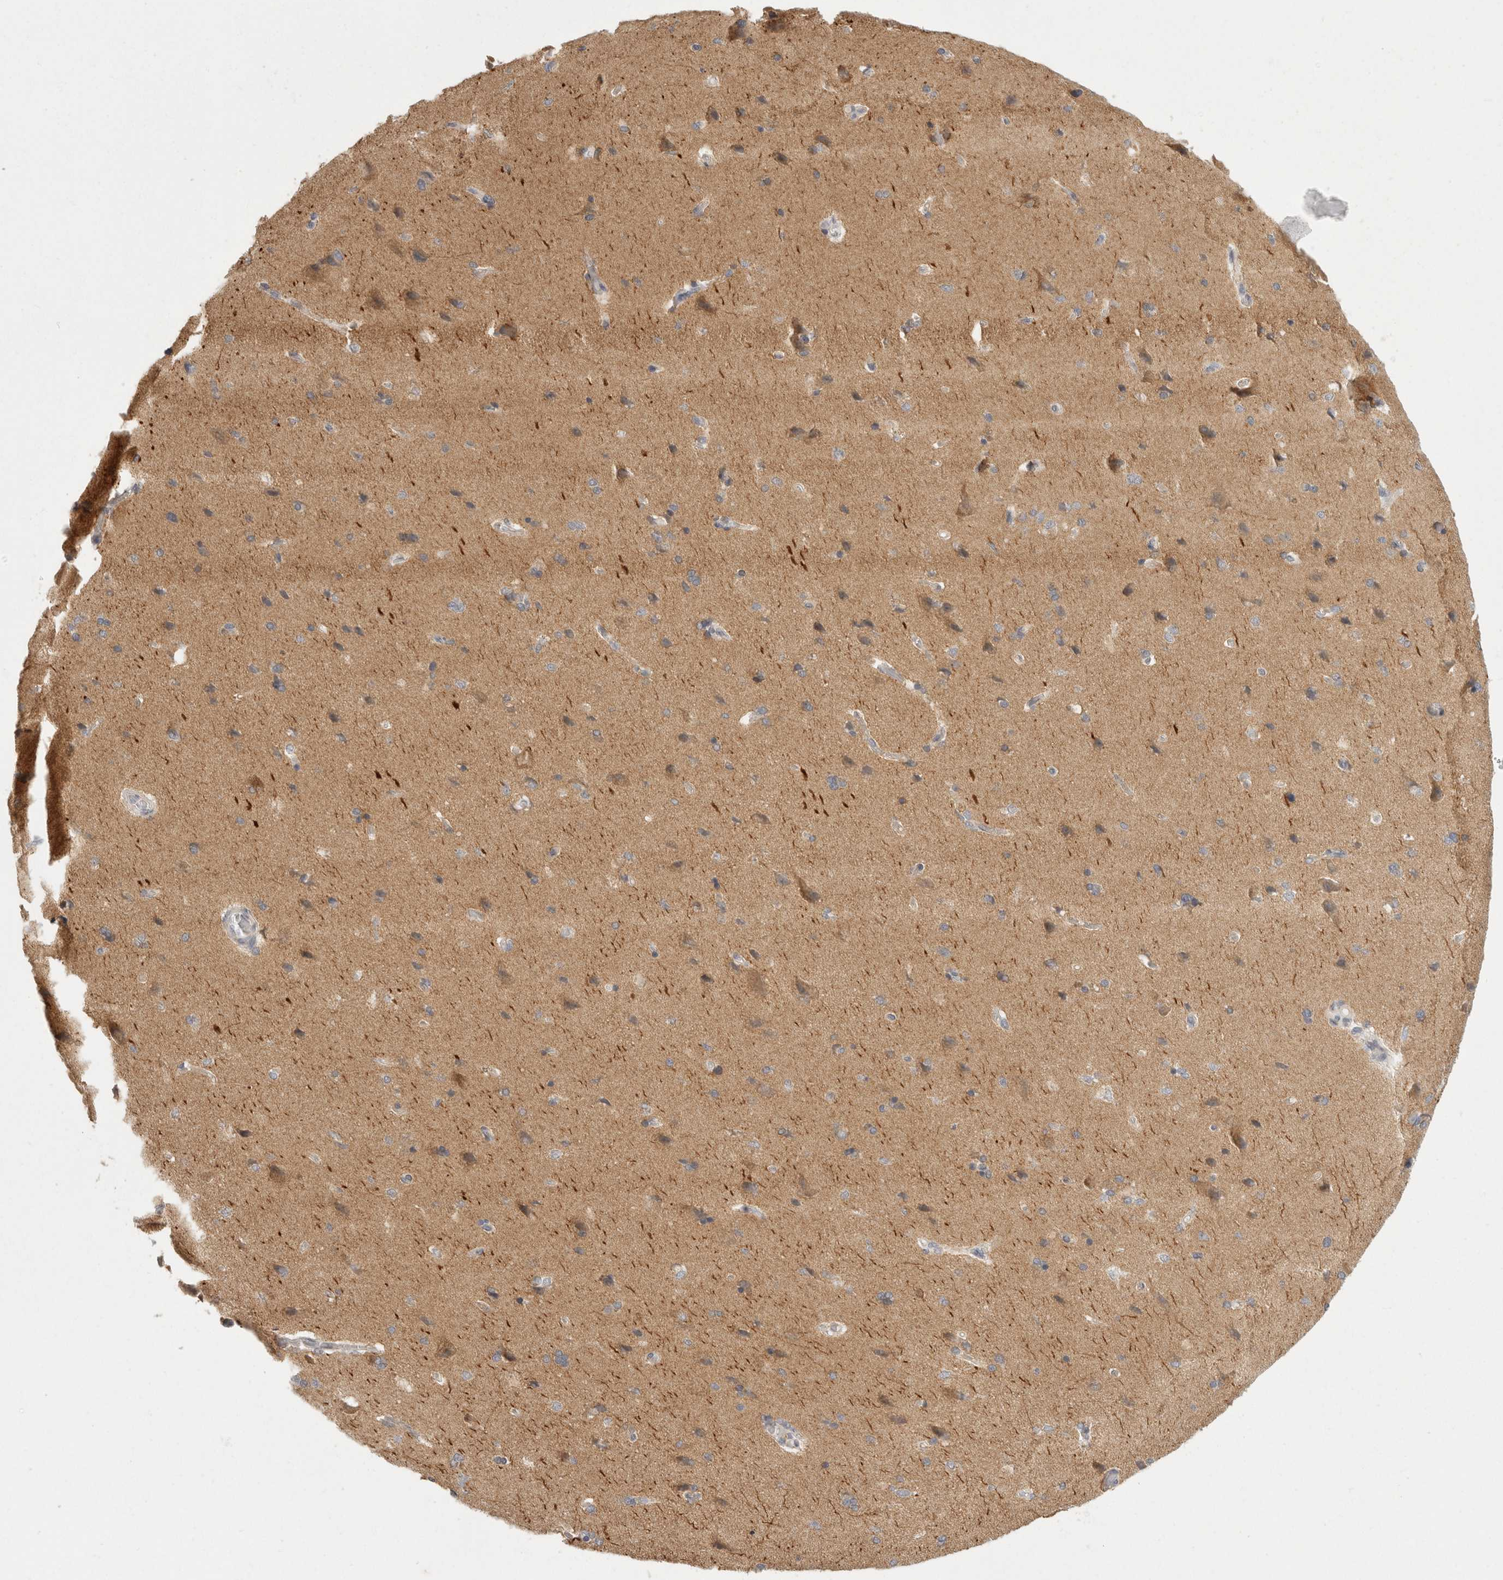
{"staining": {"intensity": "weak", "quantity": "25%-75%", "location": "cytoplasmic/membranous"}, "tissue": "cerebral cortex", "cell_type": "Endothelial cells", "image_type": "normal", "snomed": [{"axis": "morphology", "description": "Normal tissue, NOS"}, {"axis": "topography", "description": "Cerebral cortex"}], "caption": "Brown immunohistochemical staining in unremarkable cerebral cortex demonstrates weak cytoplasmic/membranous staining in approximately 25%-75% of endothelial cells.", "gene": "CHRM4", "patient": {"sex": "male", "age": 62}}